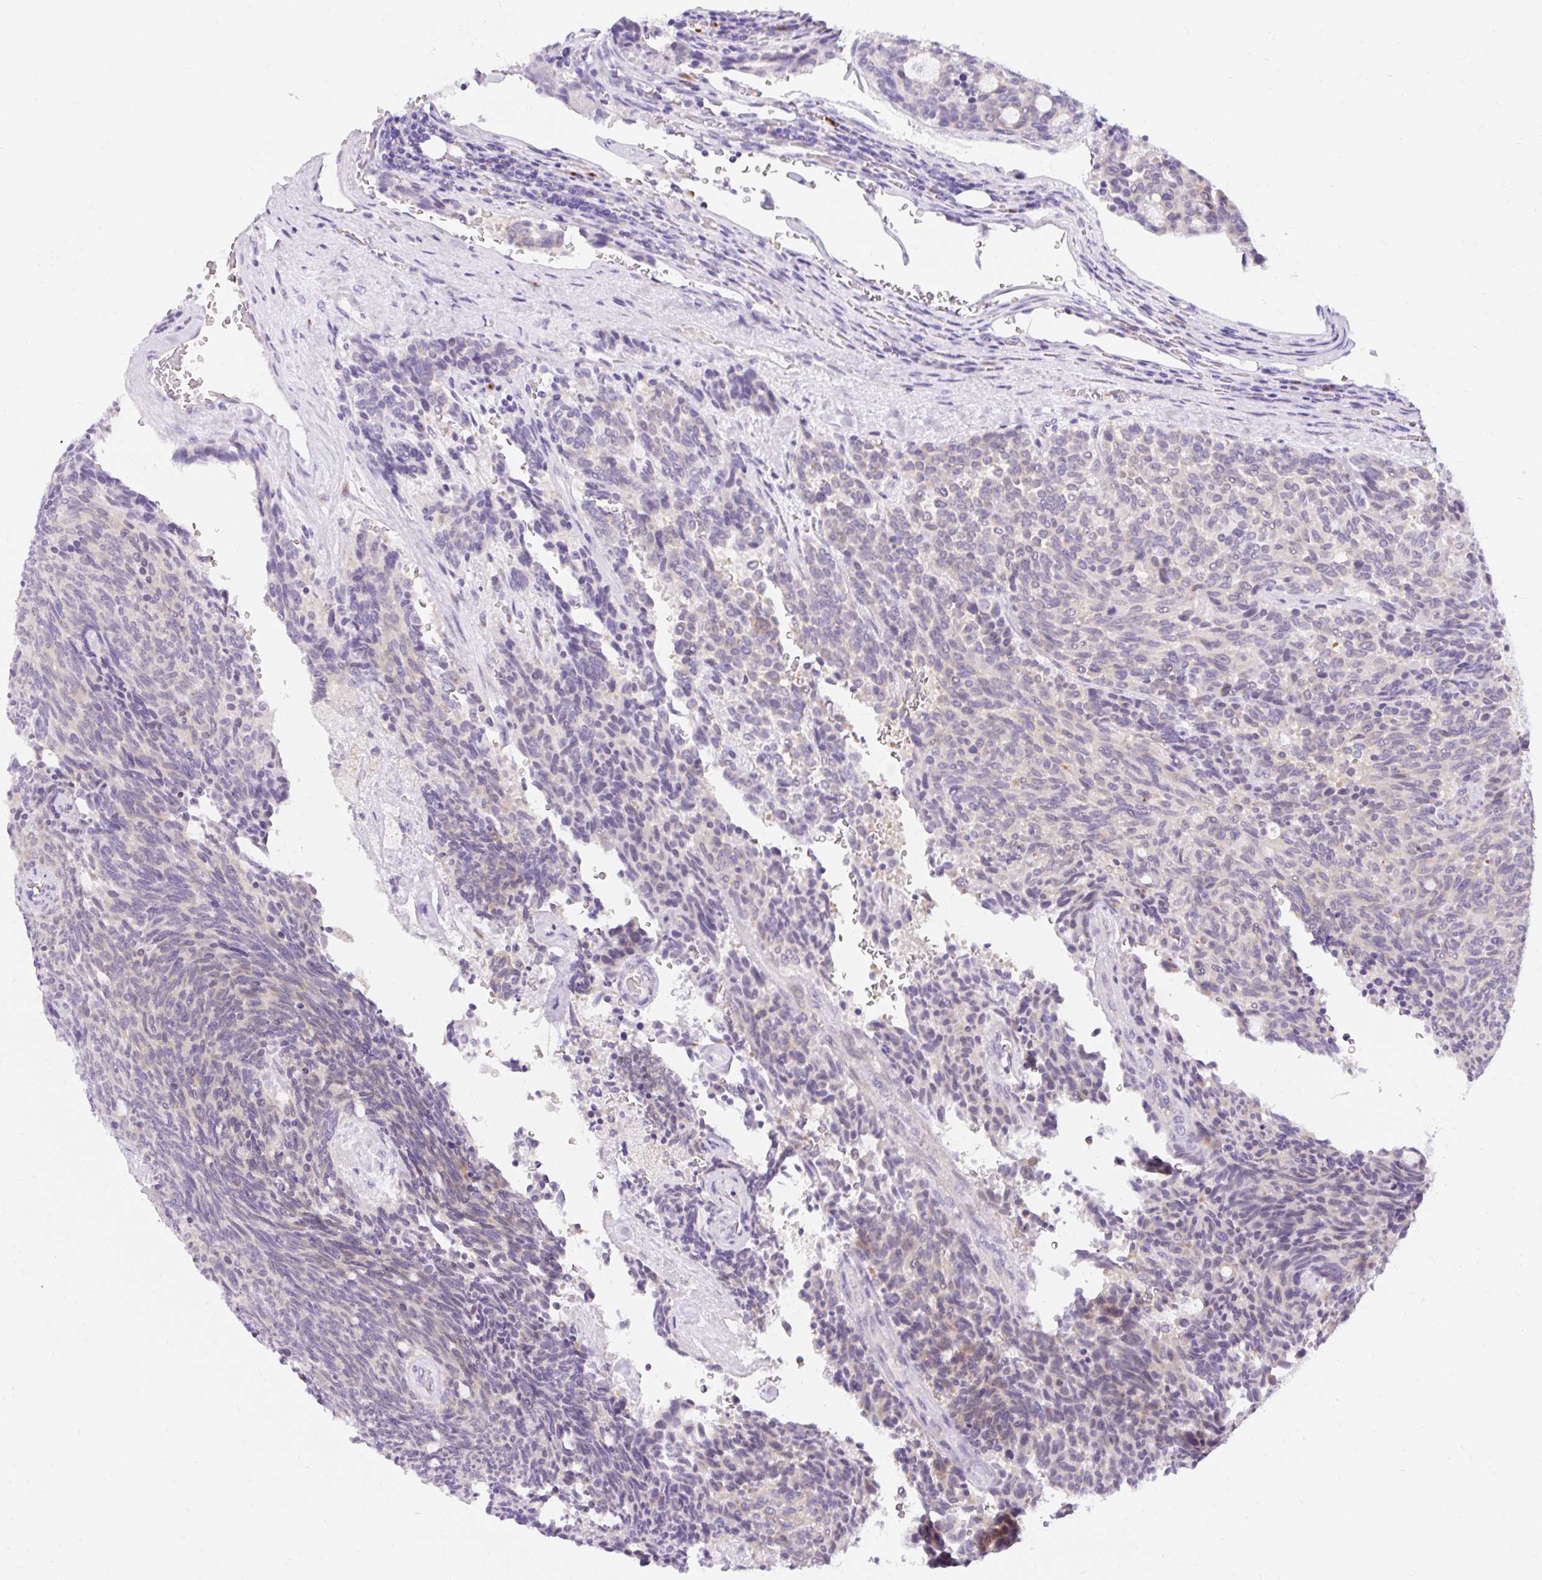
{"staining": {"intensity": "weak", "quantity": "<25%", "location": "cytoplasmic/membranous"}, "tissue": "carcinoid", "cell_type": "Tumor cells", "image_type": "cancer", "snomed": [{"axis": "morphology", "description": "Carcinoid, malignant, NOS"}, {"axis": "topography", "description": "Pancreas"}], "caption": "High power microscopy photomicrograph of an IHC photomicrograph of carcinoid, revealing no significant staining in tumor cells. Nuclei are stained in blue.", "gene": "GOLGA8A", "patient": {"sex": "female", "age": 54}}